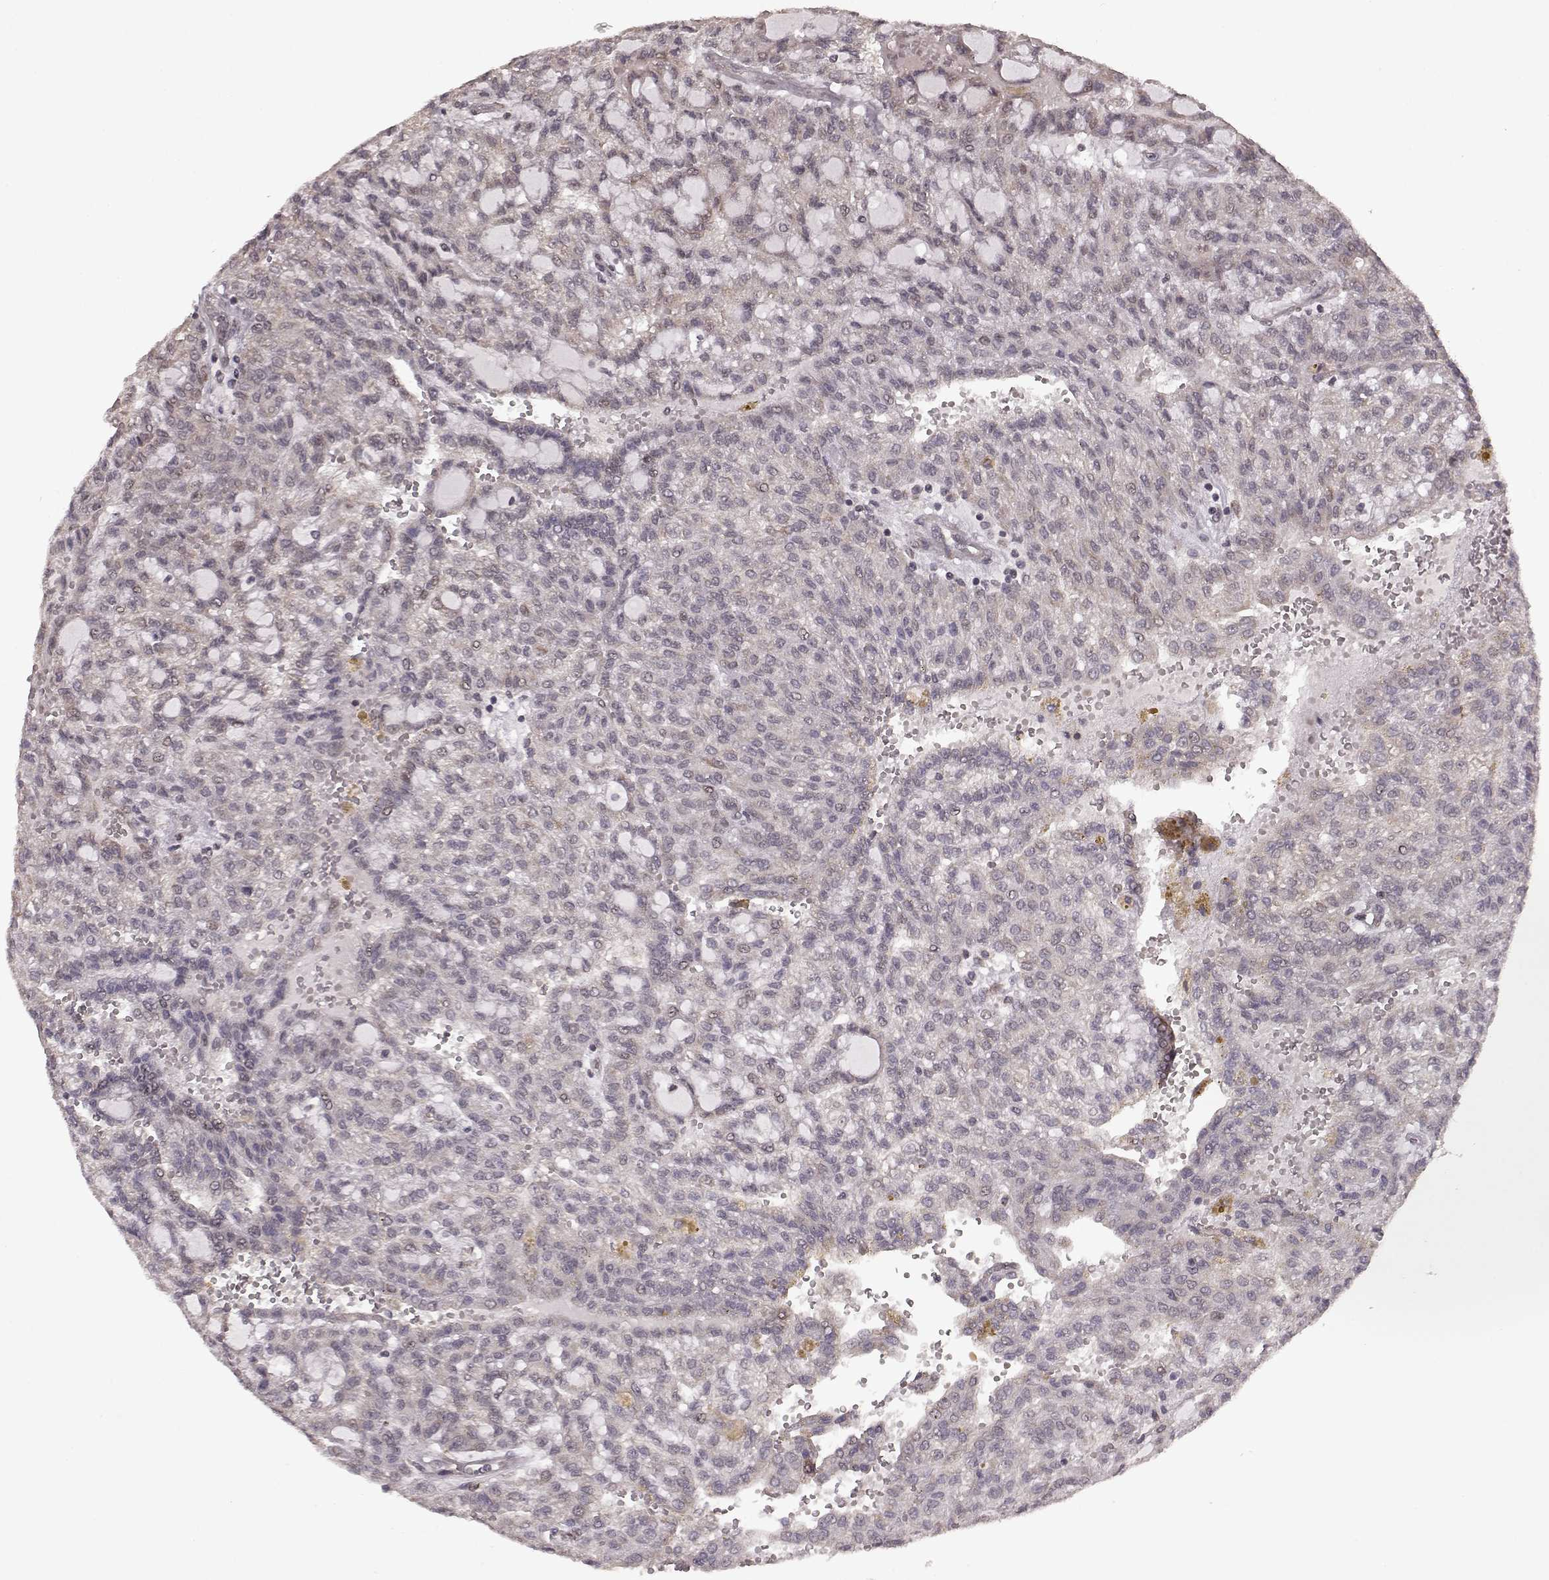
{"staining": {"intensity": "weak", "quantity": ">75%", "location": "cytoplasmic/membranous"}, "tissue": "renal cancer", "cell_type": "Tumor cells", "image_type": "cancer", "snomed": [{"axis": "morphology", "description": "Adenocarcinoma, NOS"}, {"axis": "topography", "description": "Kidney"}], "caption": "Human renal adenocarcinoma stained with a protein marker demonstrates weak staining in tumor cells.", "gene": "ELOVL5", "patient": {"sex": "male", "age": 63}}